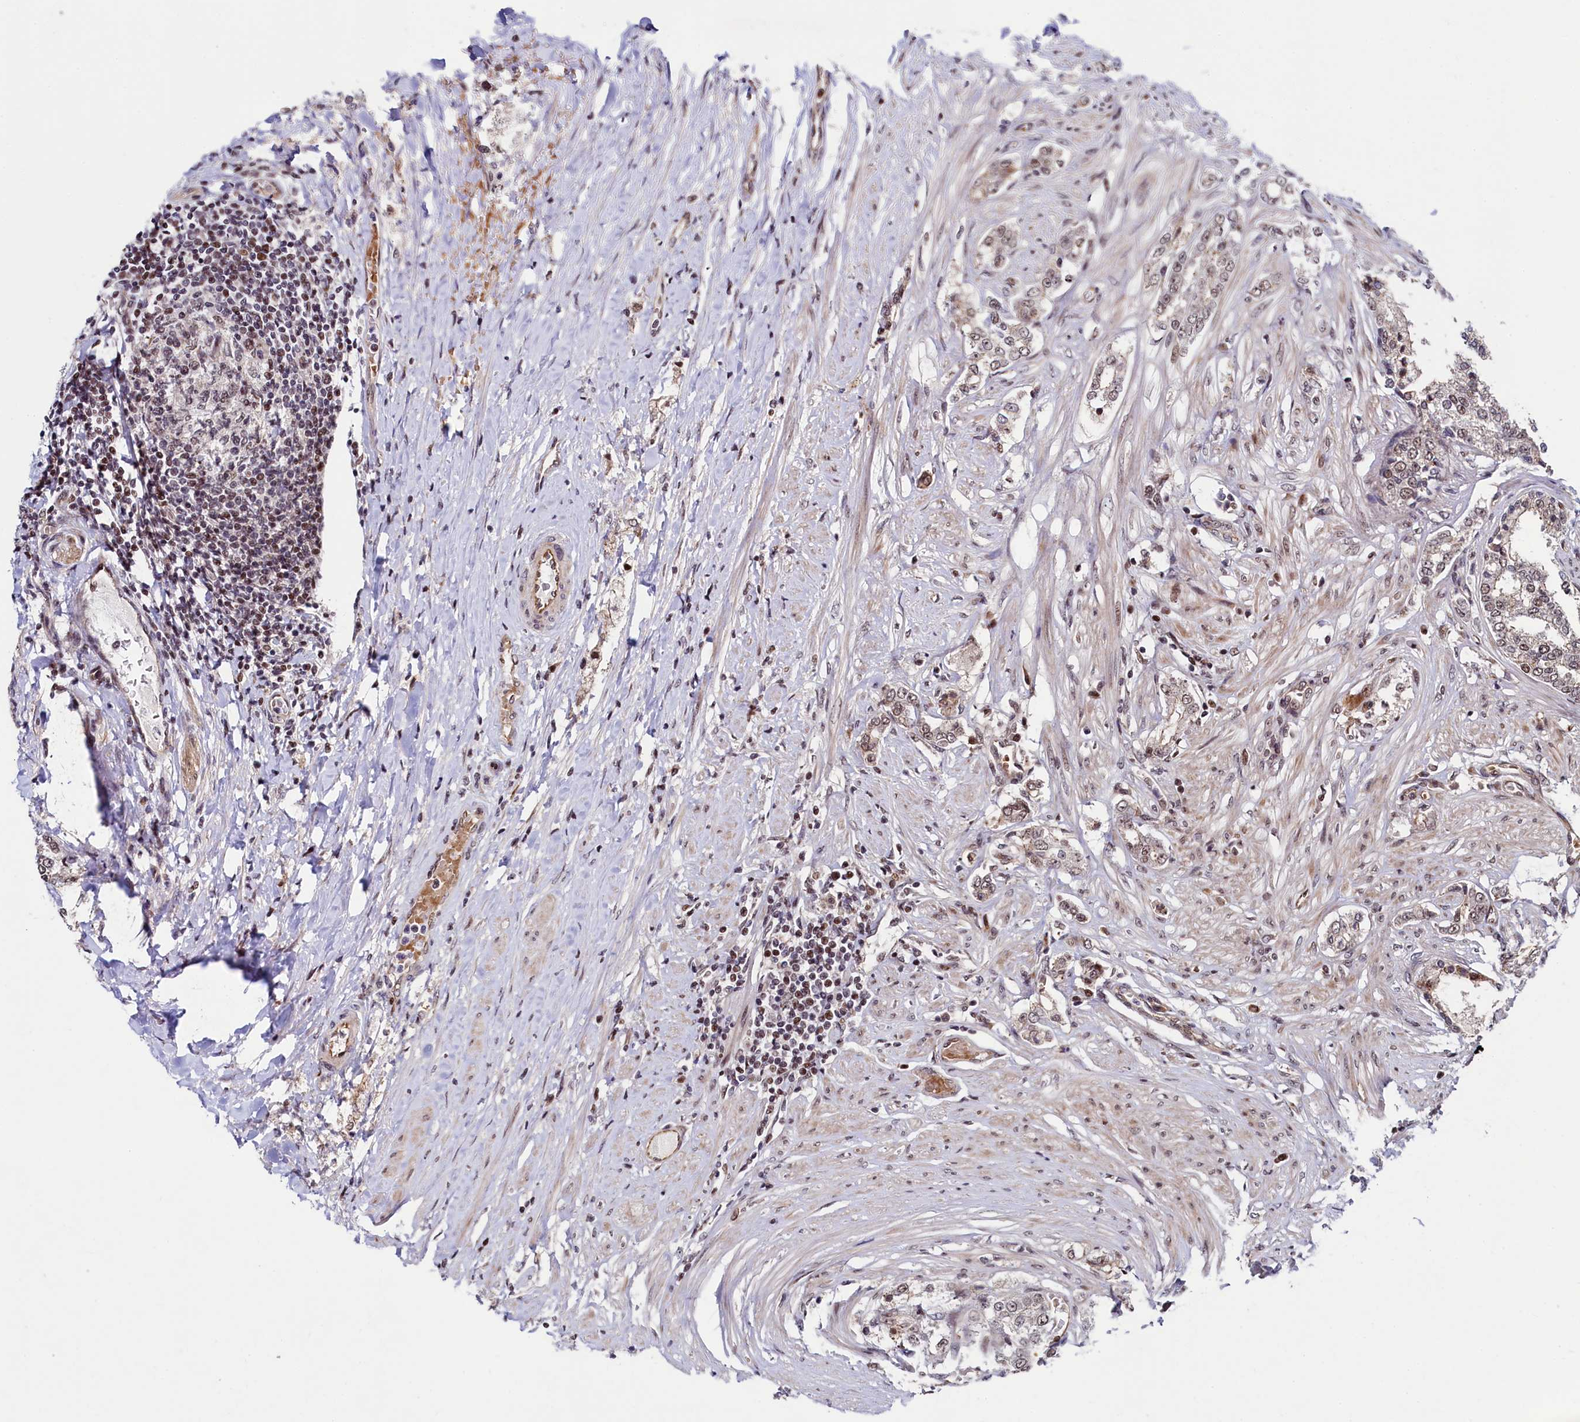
{"staining": {"intensity": "weak", "quantity": "25%-75%", "location": "cytoplasmic/membranous,nuclear"}, "tissue": "prostate cancer", "cell_type": "Tumor cells", "image_type": "cancer", "snomed": [{"axis": "morphology", "description": "Adenocarcinoma, High grade"}, {"axis": "topography", "description": "Prostate"}], "caption": "Protein expression analysis of prostate cancer demonstrates weak cytoplasmic/membranous and nuclear positivity in approximately 25%-75% of tumor cells. Nuclei are stained in blue.", "gene": "LEO1", "patient": {"sex": "male", "age": 64}}